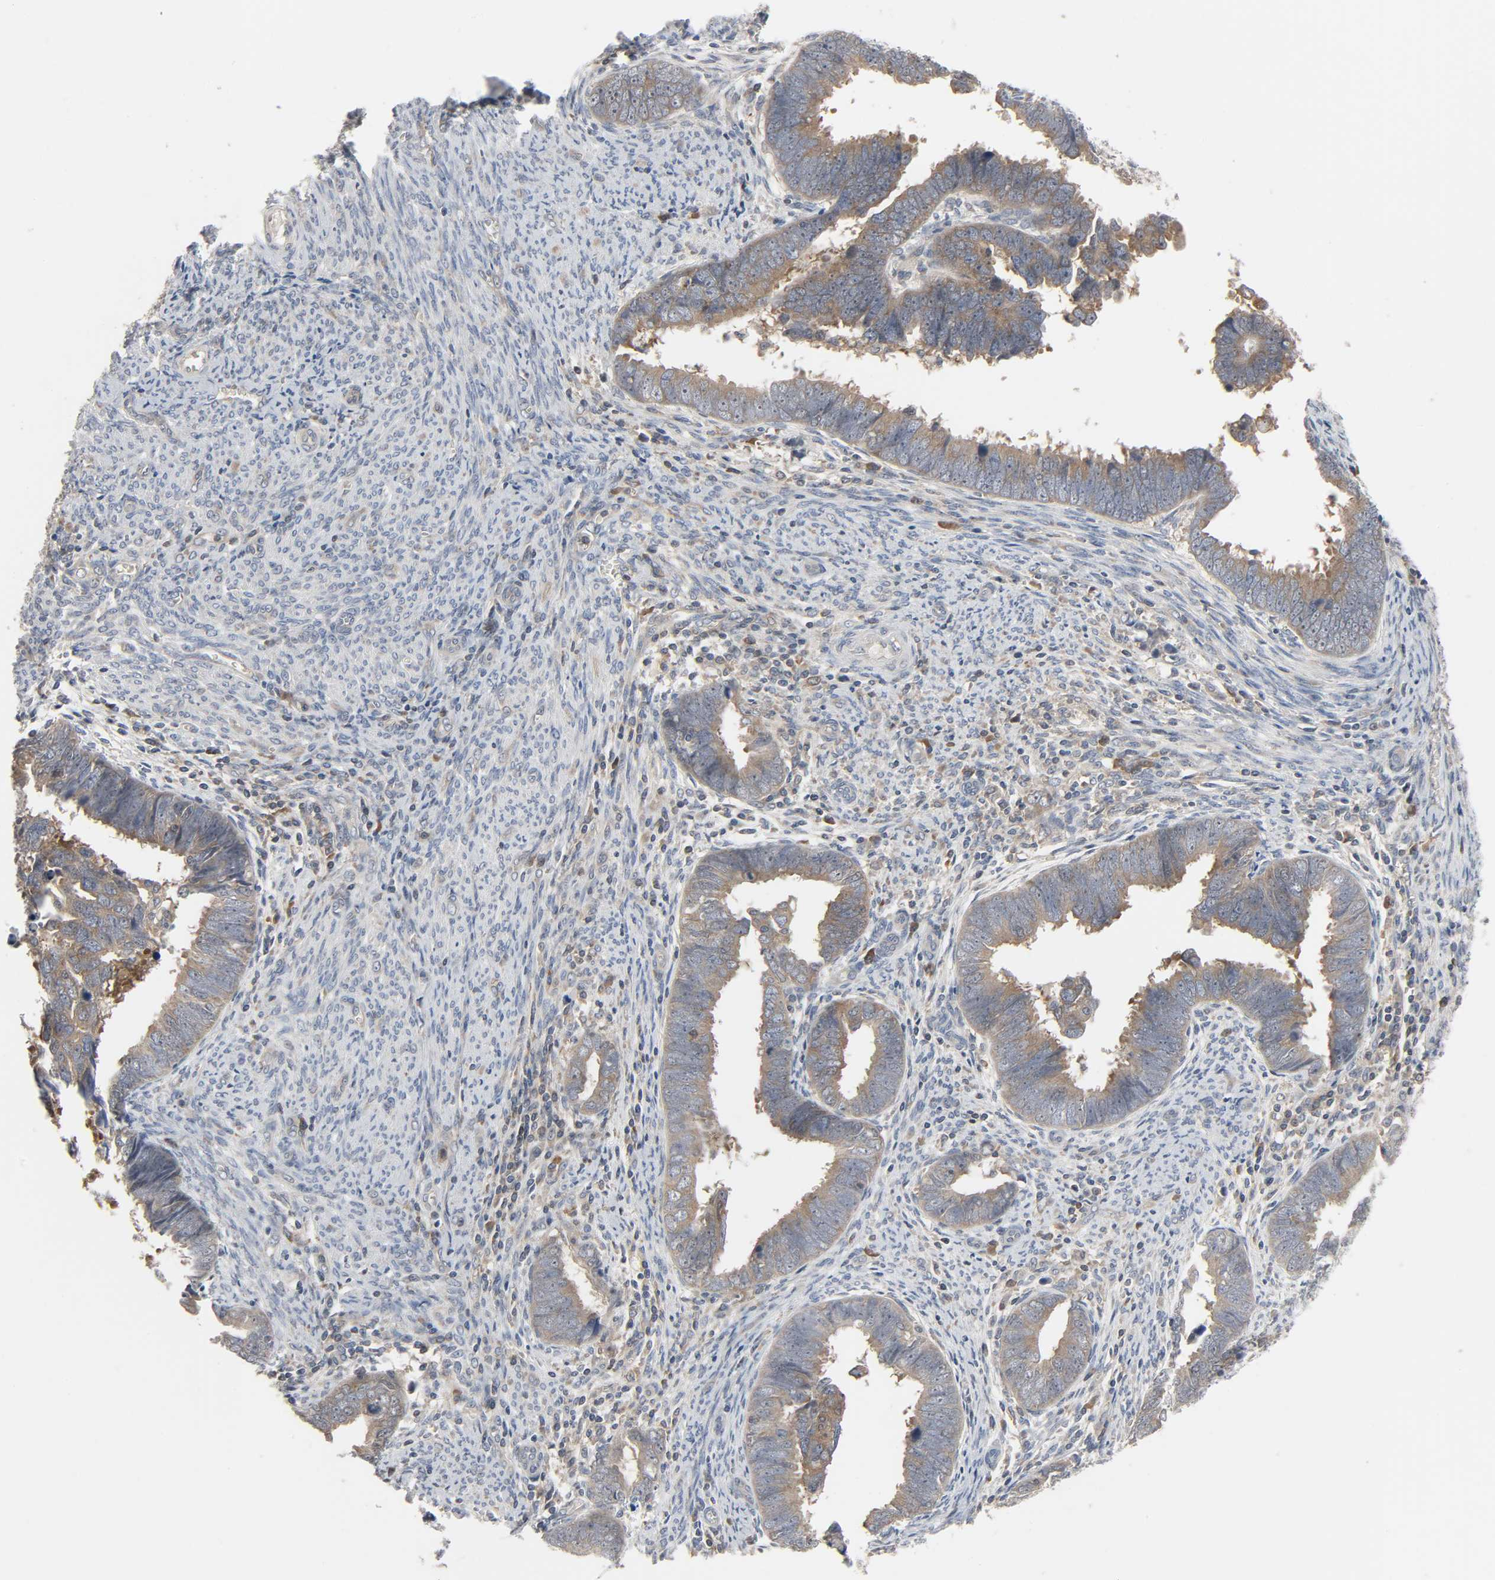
{"staining": {"intensity": "moderate", "quantity": ">75%", "location": "cytoplasmic/membranous"}, "tissue": "endometrial cancer", "cell_type": "Tumor cells", "image_type": "cancer", "snomed": [{"axis": "morphology", "description": "Adenocarcinoma, NOS"}, {"axis": "topography", "description": "Endometrium"}], "caption": "Endometrial adenocarcinoma was stained to show a protein in brown. There is medium levels of moderate cytoplasmic/membranous expression in approximately >75% of tumor cells. The protein is shown in brown color, while the nuclei are stained blue.", "gene": "PLEKHA2", "patient": {"sex": "female", "age": 75}}